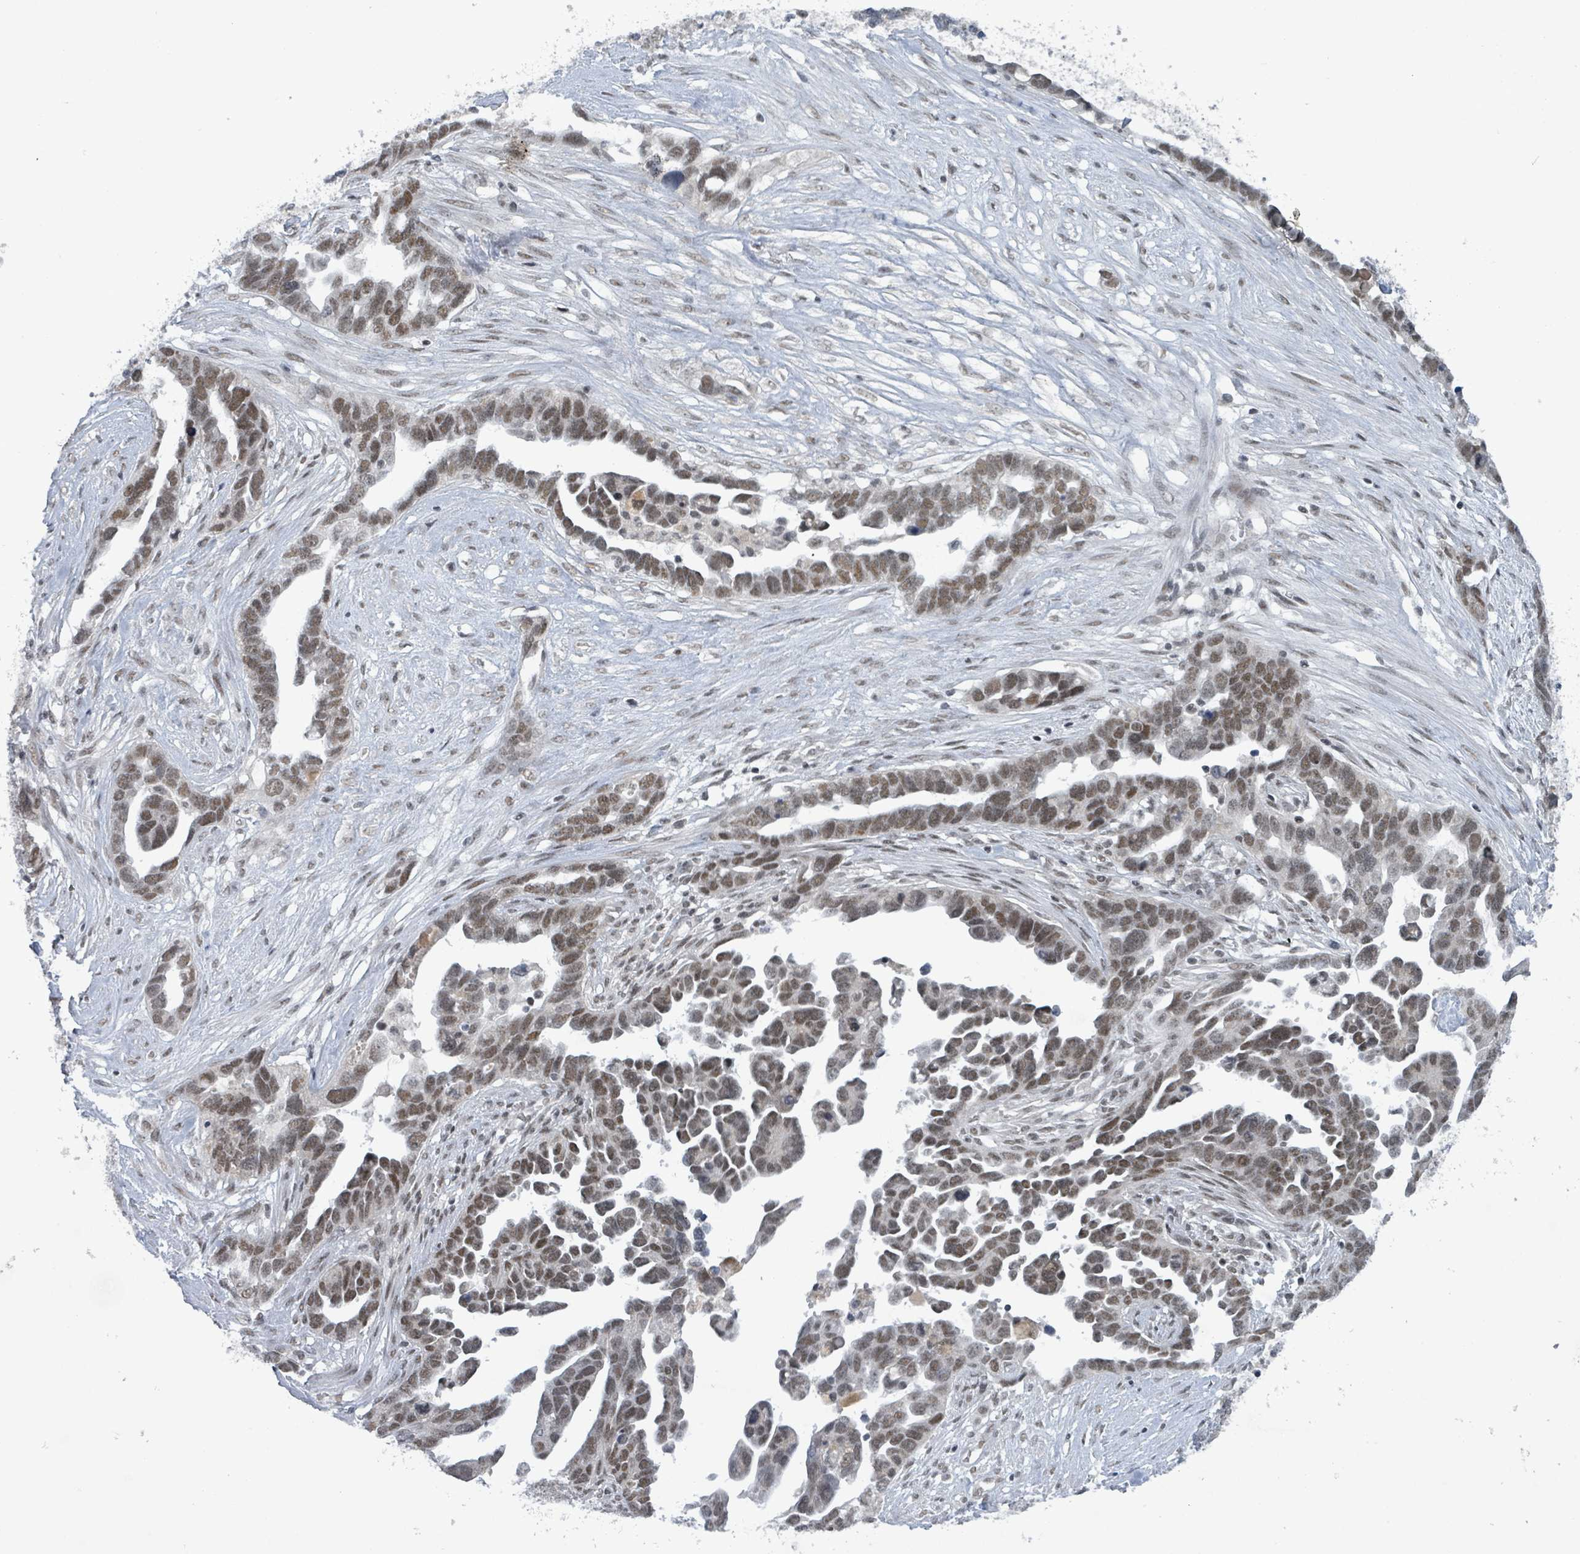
{"staining": {"intensity": "moderate", "quantity": ">75%", "location": "nuclear"}, "tissue": "ovarian cancer", "cell_type": "Tumor cells", "image_type": "cancer", "snomed": [{"axis": "morphology", "description": "Cystadenocarcinoma, serous, NOS"}, {"axis": "topography", "description": "Ovary"}], "caption": "Tumor cells show moderate nuclear staining in about >75% of cells in ovarian cancer.", "gene": "BANP", "patient": {"sex": "female", "age": 54}}